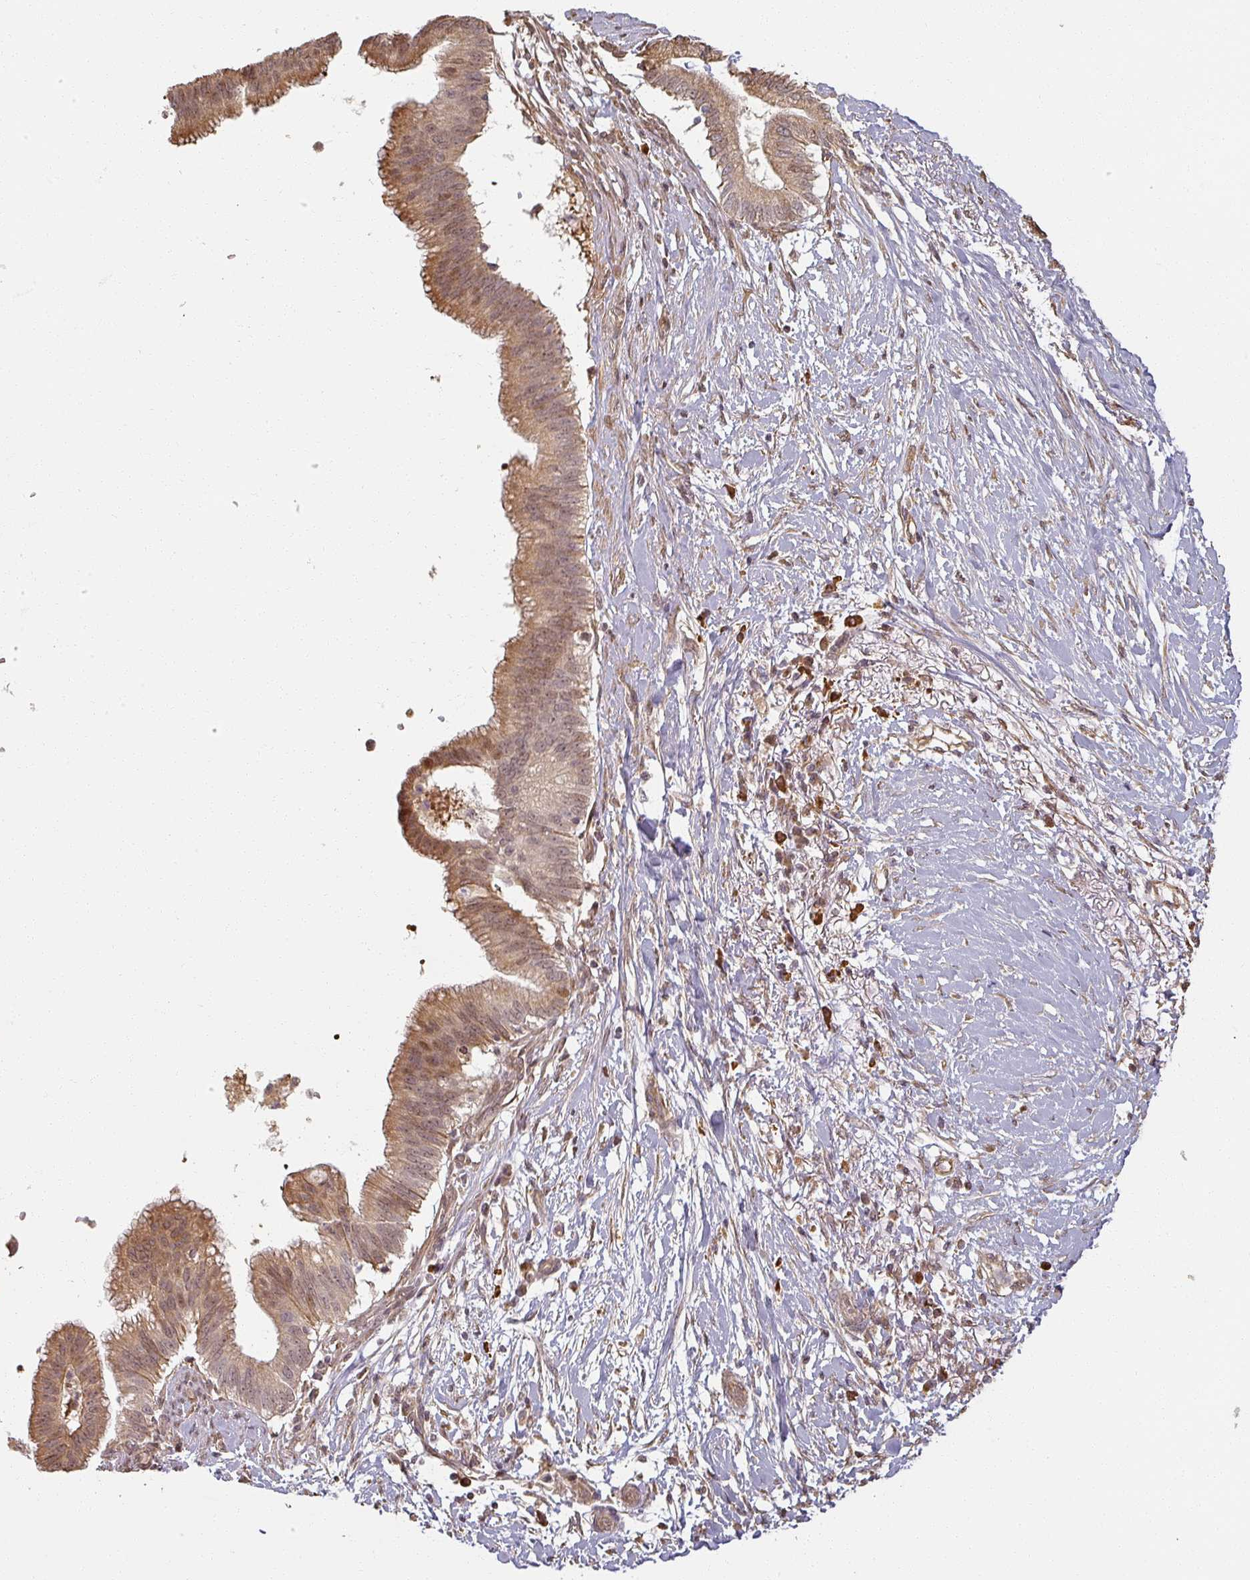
{"staining": {"intensity": "moderate", "quantity": ">75%", "location": "cytoplasmic/membranous,nuclear"}, "tissue": "pancreatic cancer", "cell_type": "Tumor cells", "image_type": "cancer", "snomed": [{"axis": "morphology", "description": "Adenocarcinoma, NOS"}, {"axis": "topography", "description": "Pancreas"}], "caption": "Protein analysis of pancreatic adenocarcinoma tissue exhibits moderate cytoplasmic/membranous and nuclear positivity in approximately >75% of tumor cells. (DAB (3,3'-diaminobenzidine) IHC, brown staining for protein, blue staining for nuclei).", "gene": "MED19", "patient": {"sex": "male", "age": 68}}